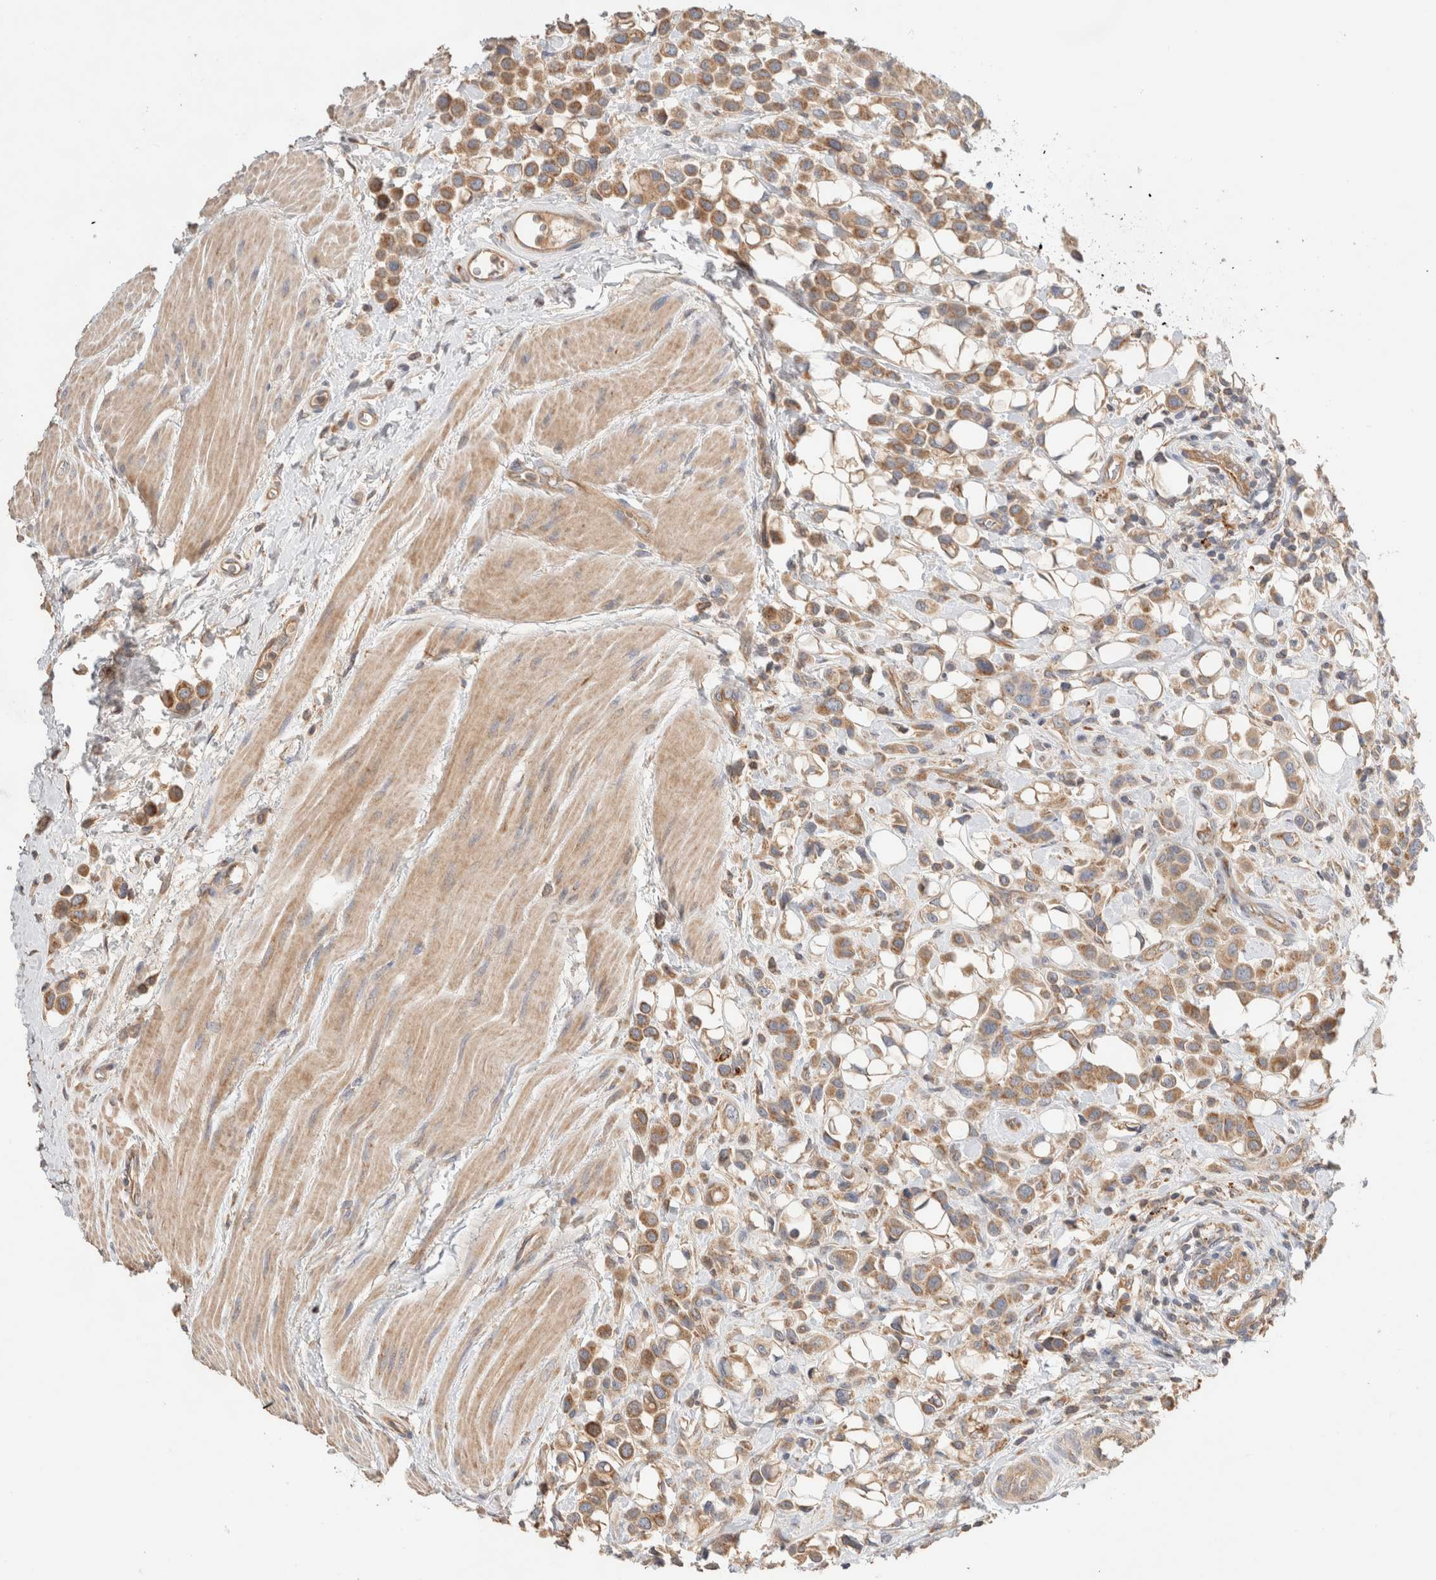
{"staining": {"intensity": "moderate", "quantity": ">75%", "location": "cytoplasmic/membranous"}, "tissue": "urothelial cancer", "cell_type": "Tumor cells", "image_type": "cancer", "snomed": [{"axis": "morphology", "description": "Urothelial carcinoma, High grade"}, {"axis": "topography", "description": "Urinary bladder"}], "caption": "Immunohistochemistry (IHC) (DAB (3,3'-diaminobenzidine)) staining of human urothelial cancer exhibits moderate cytoplasmic/membranous protein staining in approximately >75% of tumor cells.", "gene": "B3GNTL1", "patient": {"sex": "male", "age": 50}}